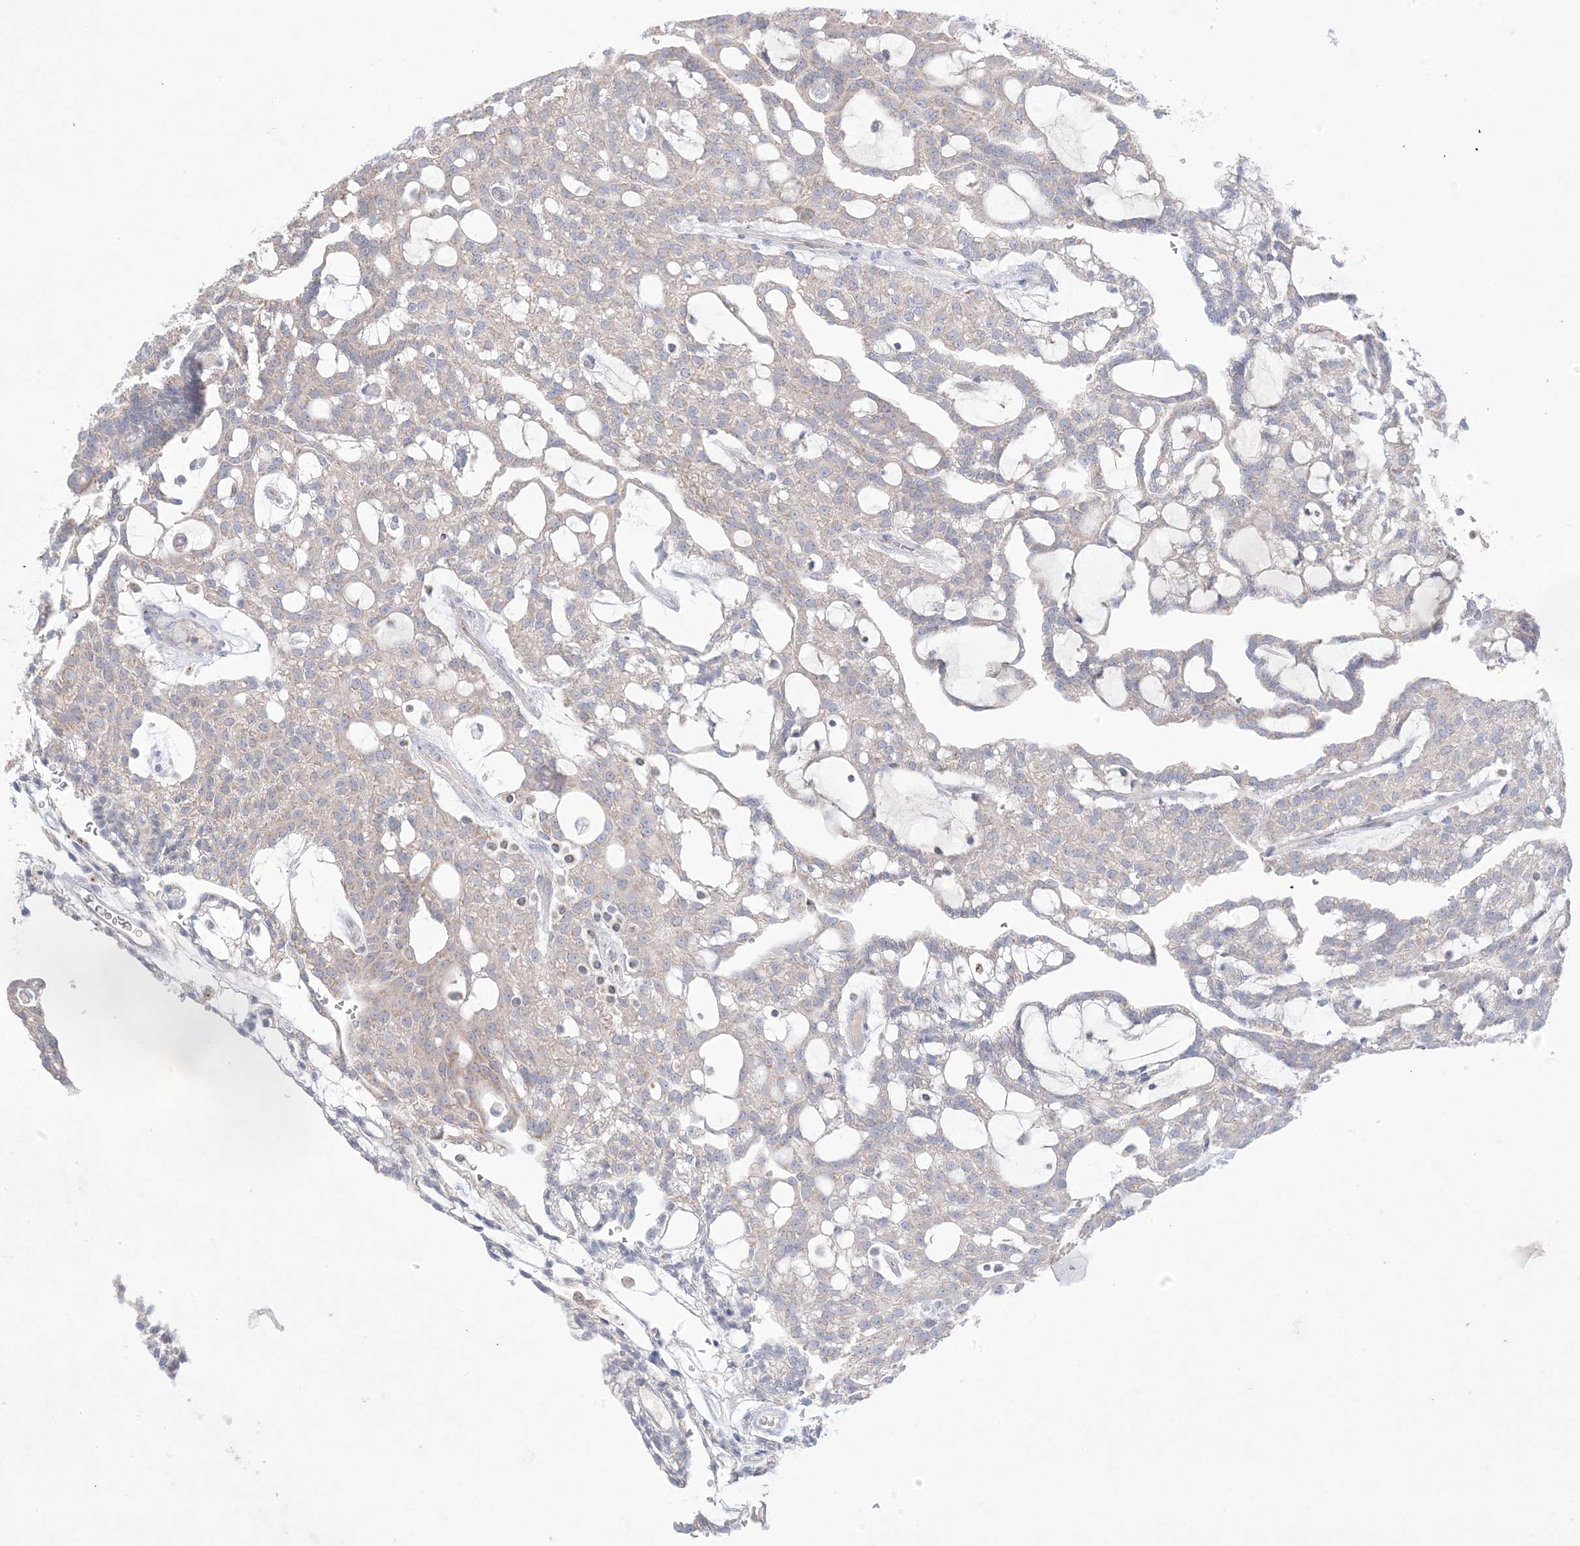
{"staining": {"intensity": "weak", "quantity": "25%-75%", "location": "cytoplasmic/membranous"}, "tissue": "renal cancer", "cell_type": "Tumor cells", "image_type": "cancer", "snomed": [{"axis": "morphology", "description": "Adenocarcinoma, NOS"}, {"axis": "topography", "description": "Kidney"}], "caption": "Protein expression analysis of human renal cancer (adenocarcinoma) reveals weak cytoplasmic/membranous staining in about 25%-75% of tumor cells.", "gene": "KCTD6", "patient": {"sex": "male", "age": 63}}